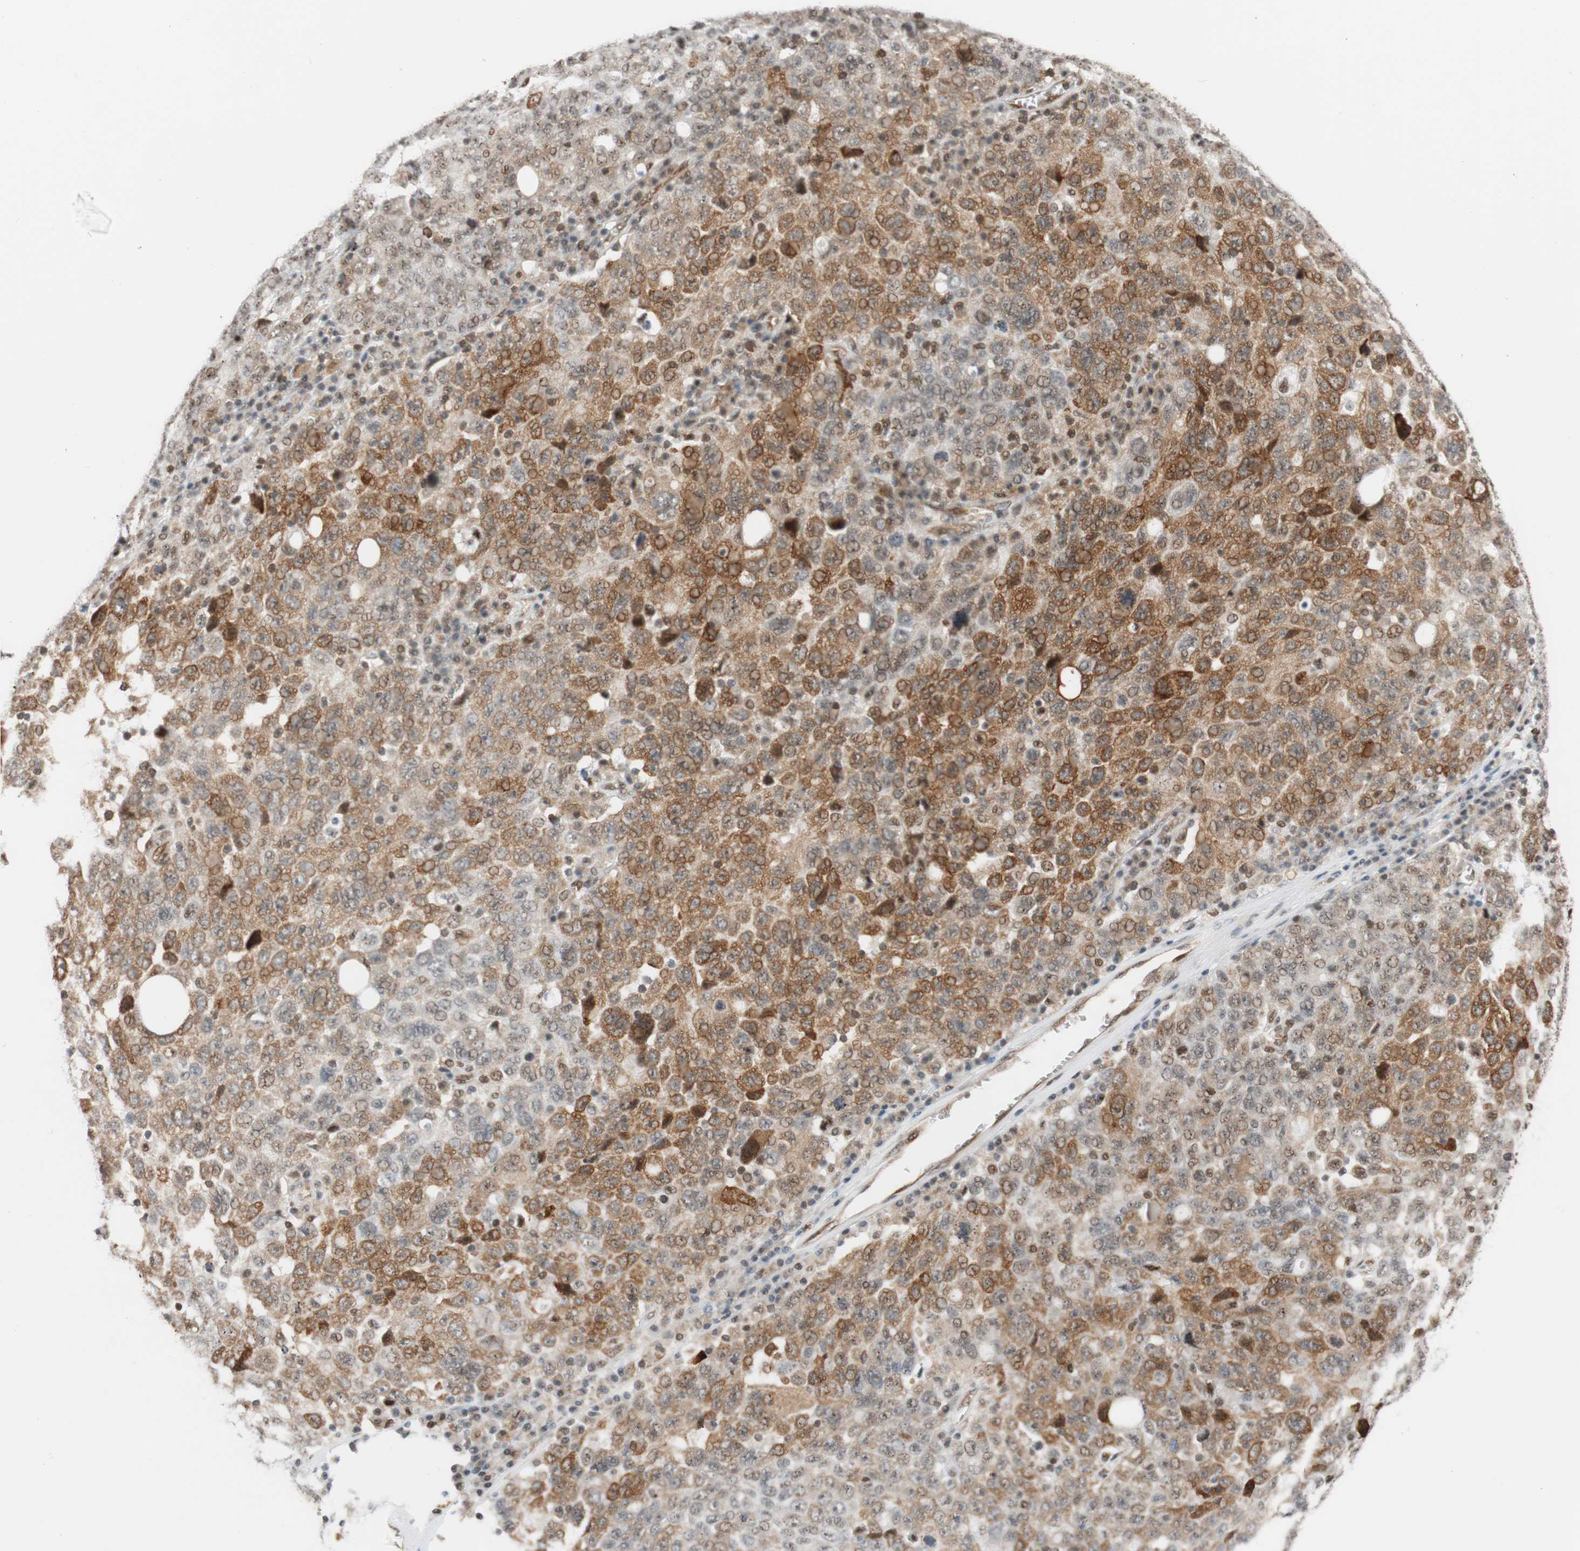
{"staining": {"intensity": "moderate", "quantity": "25%-75%", "location": "cytoplasmic/membranous"}, "tissue": "ovarian cancer", "cell_type": "Tumor cells", "image_type": "cancer", "snomed": [{"axis": "morphology", "description": "Carcinoma, endometroid"}, {"axis": "topography", "description": "Ovary"}], "caption": "IHC image of neoplastic tissue: endometroid carcinoma (ovarian) stained using immunohistochemistry displays medium levels of moderate protein expression localized specifically in the cytoplasmic/membranous of tumor cells, appearing as a cytoplasmic/membranous brown color.", "gene": "SAP18", "patient": {"sex": "female", "age": 62}}